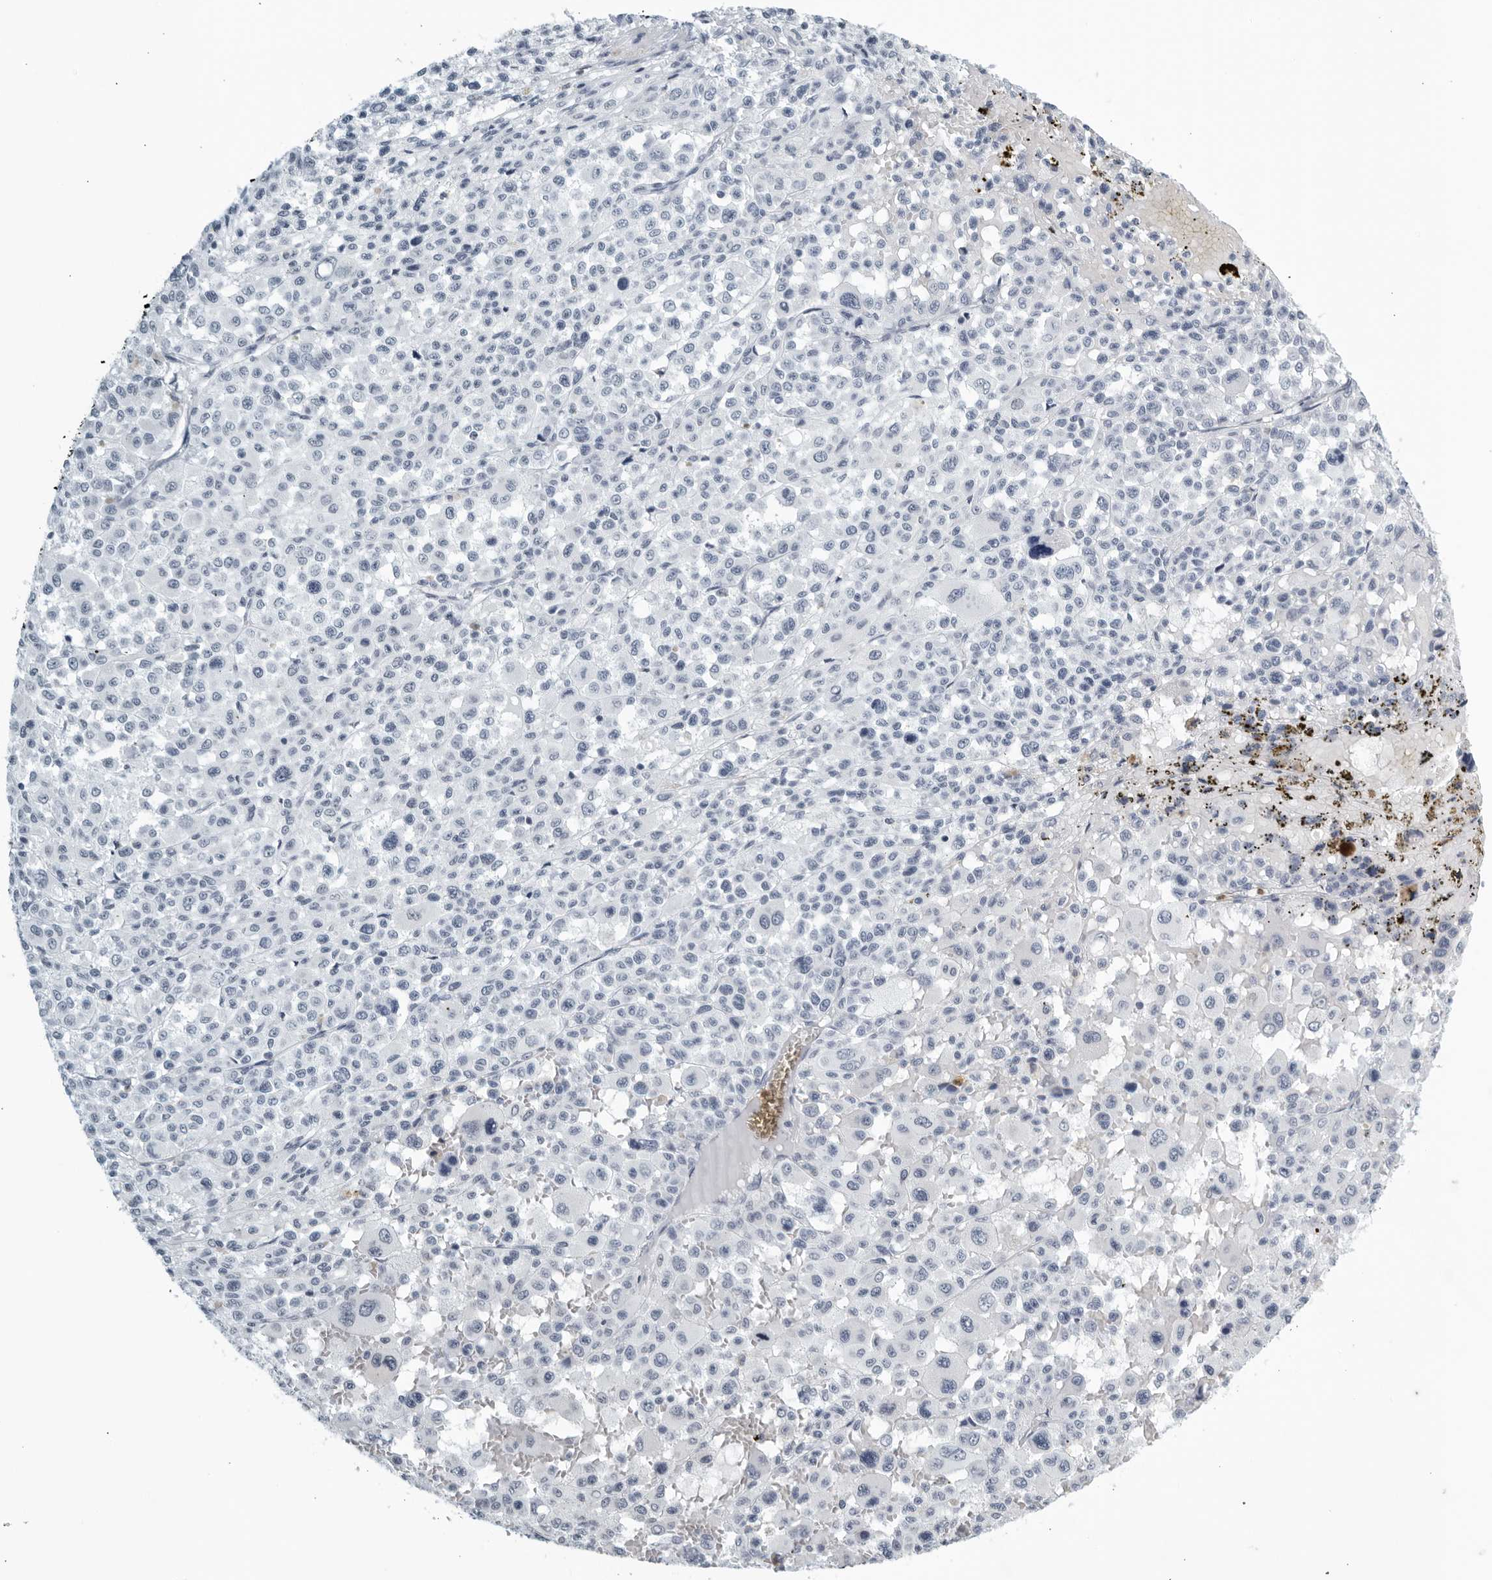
{"staining": {"intensity": "negative", "quantity": "none", "location": "none"}, "tissue": "melanoma", "cell_type": "Tumor cells", "image_type": "cancer", "snomed": [{"axis": "morphology", "description": "Malignant melanoma, Metastatic site"}, {"axis": "topography", "description": "Skin"}], "caption": "IHC micrograph of neoplastic tissue: human malignant melanoma (metastatic site) stained with DAB exhibits no significant protein expression in tumor cells.", "gene": "KLK7", "patient": {"sex": "female", "age": 74}}